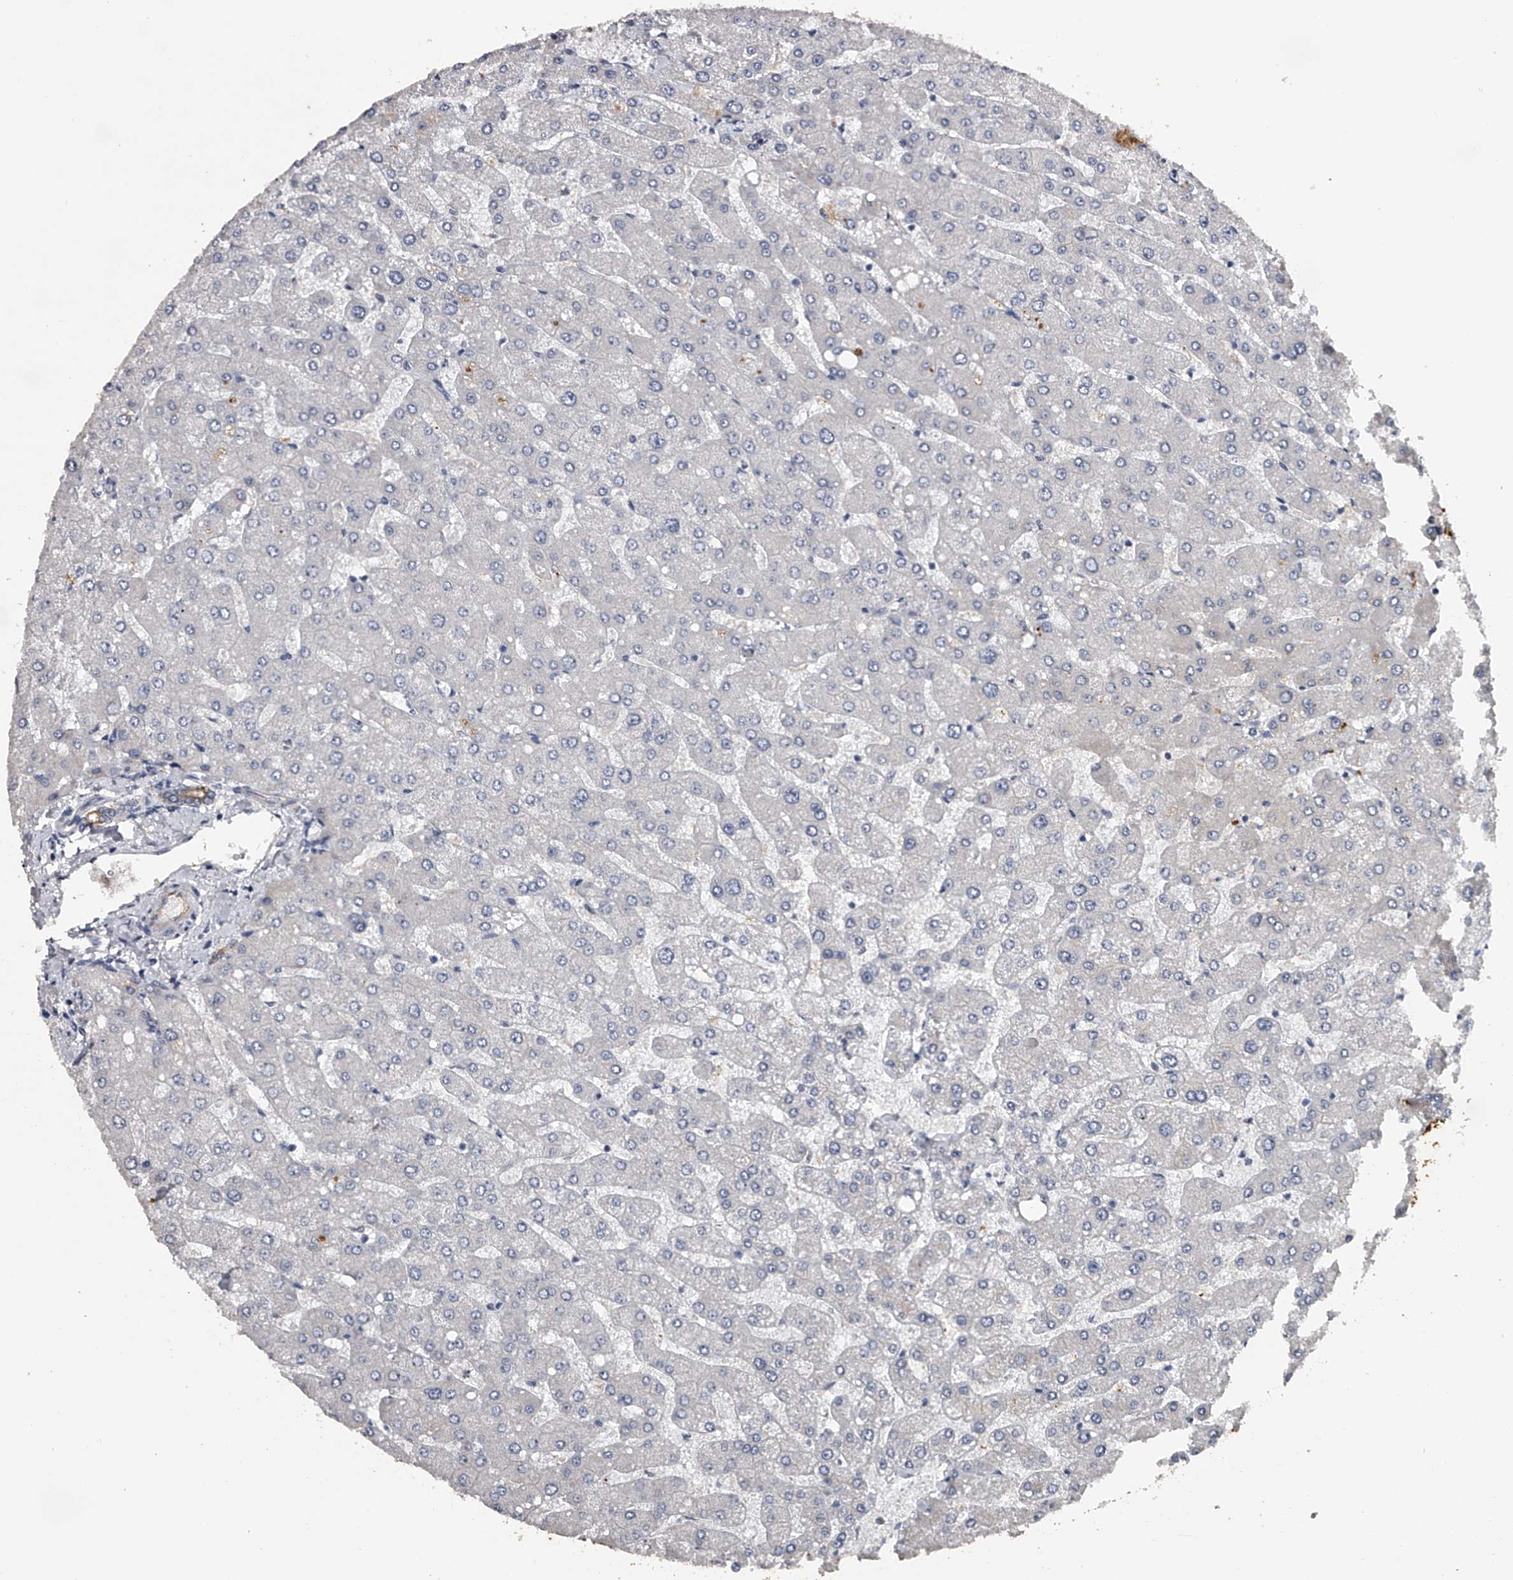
{"staining": {"intensity": "moderate", "quantity": "25%-75%", "location": "cytoplasmic/membranous"}, "tissue": "liver", "cell_type": "Cholangiocytes", "image_type": "normal", "snomed": [{"axis": "morphology", "description": "Normal tissue, NOS"}, {"axis": "topography", "description": "Liver"}], "caption": "Protein expression analysis of benign liver displays moderate cytoplasmic/membranous positivity in about 25%-75% of cholangiocytes. (DAB = brown stain, brightfield microscopy at high magnification).", "gene": "MDN1", "patient": {"sex": "male", "age": 55}}